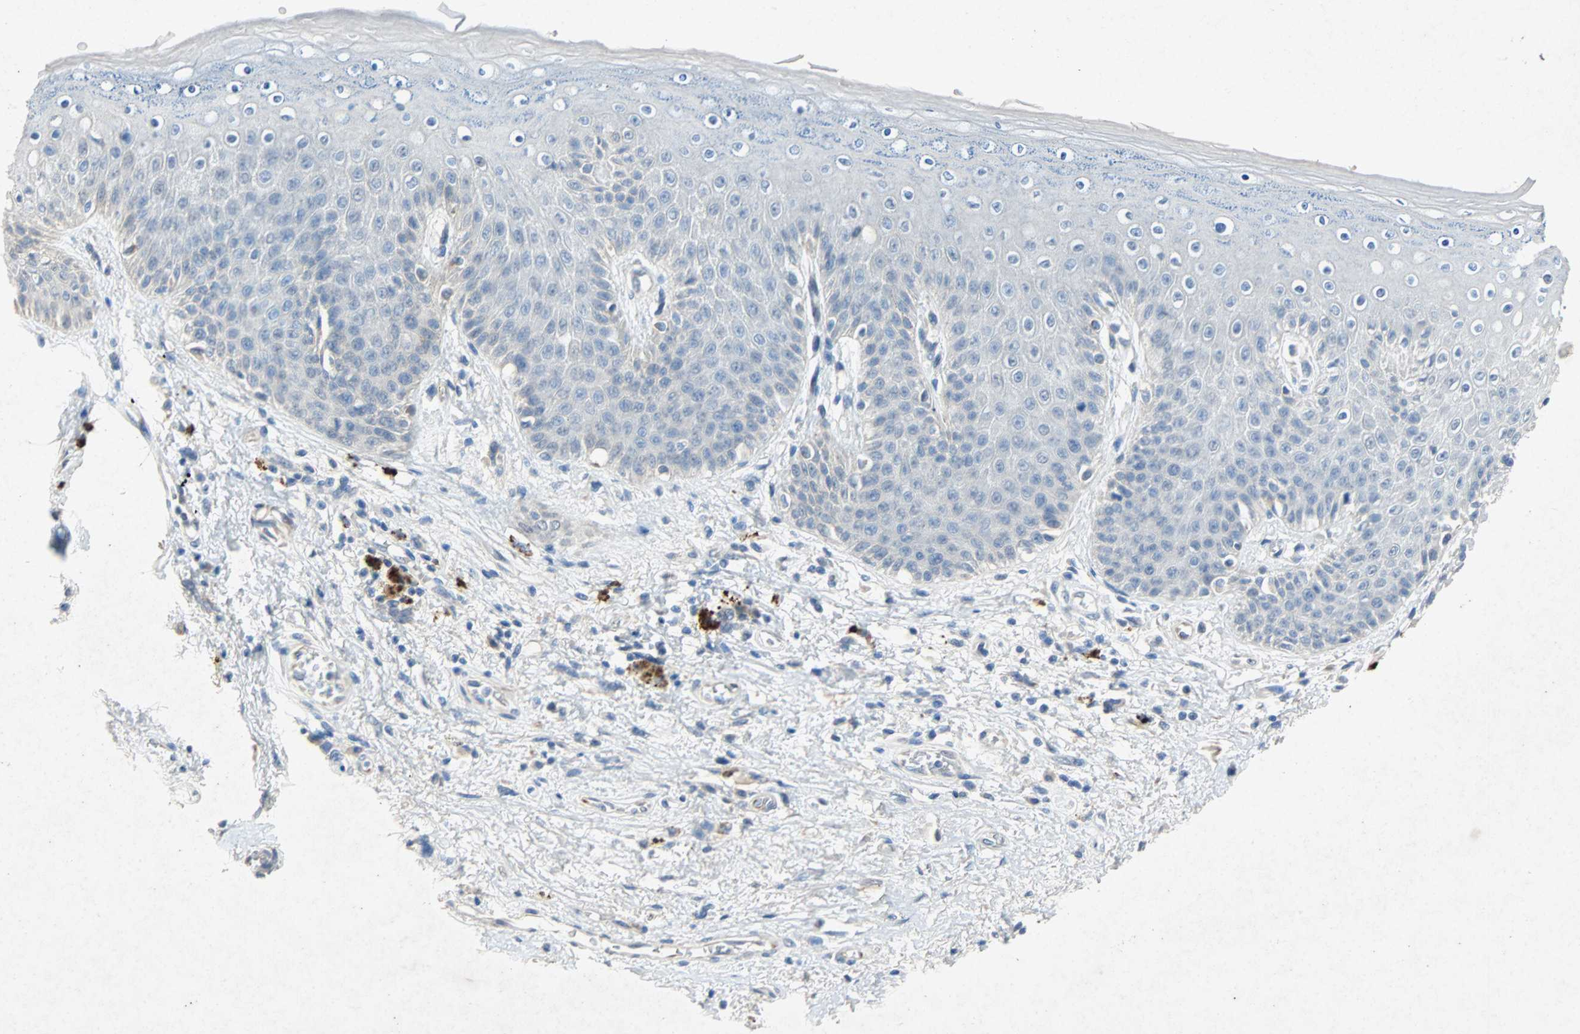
{"staining": {"intensity": "negative", "quantity": "none", "location": "none"}, "tissue": "skin", "cell_type": "Epidermal cells", "image_type": "normal", "snomed": [{"axis": "morphology", "description": "Normal tissue, NOS"}, {"axis": "topography", "description": "Anal"}], "caption": "Immunohistochemical staining of unremarkable skin shows no significant staining in epidermal cells. Nuclei are stained in blue.", "gene": "PCDHB2", "patient": {"sex": "female", "age": 46}}